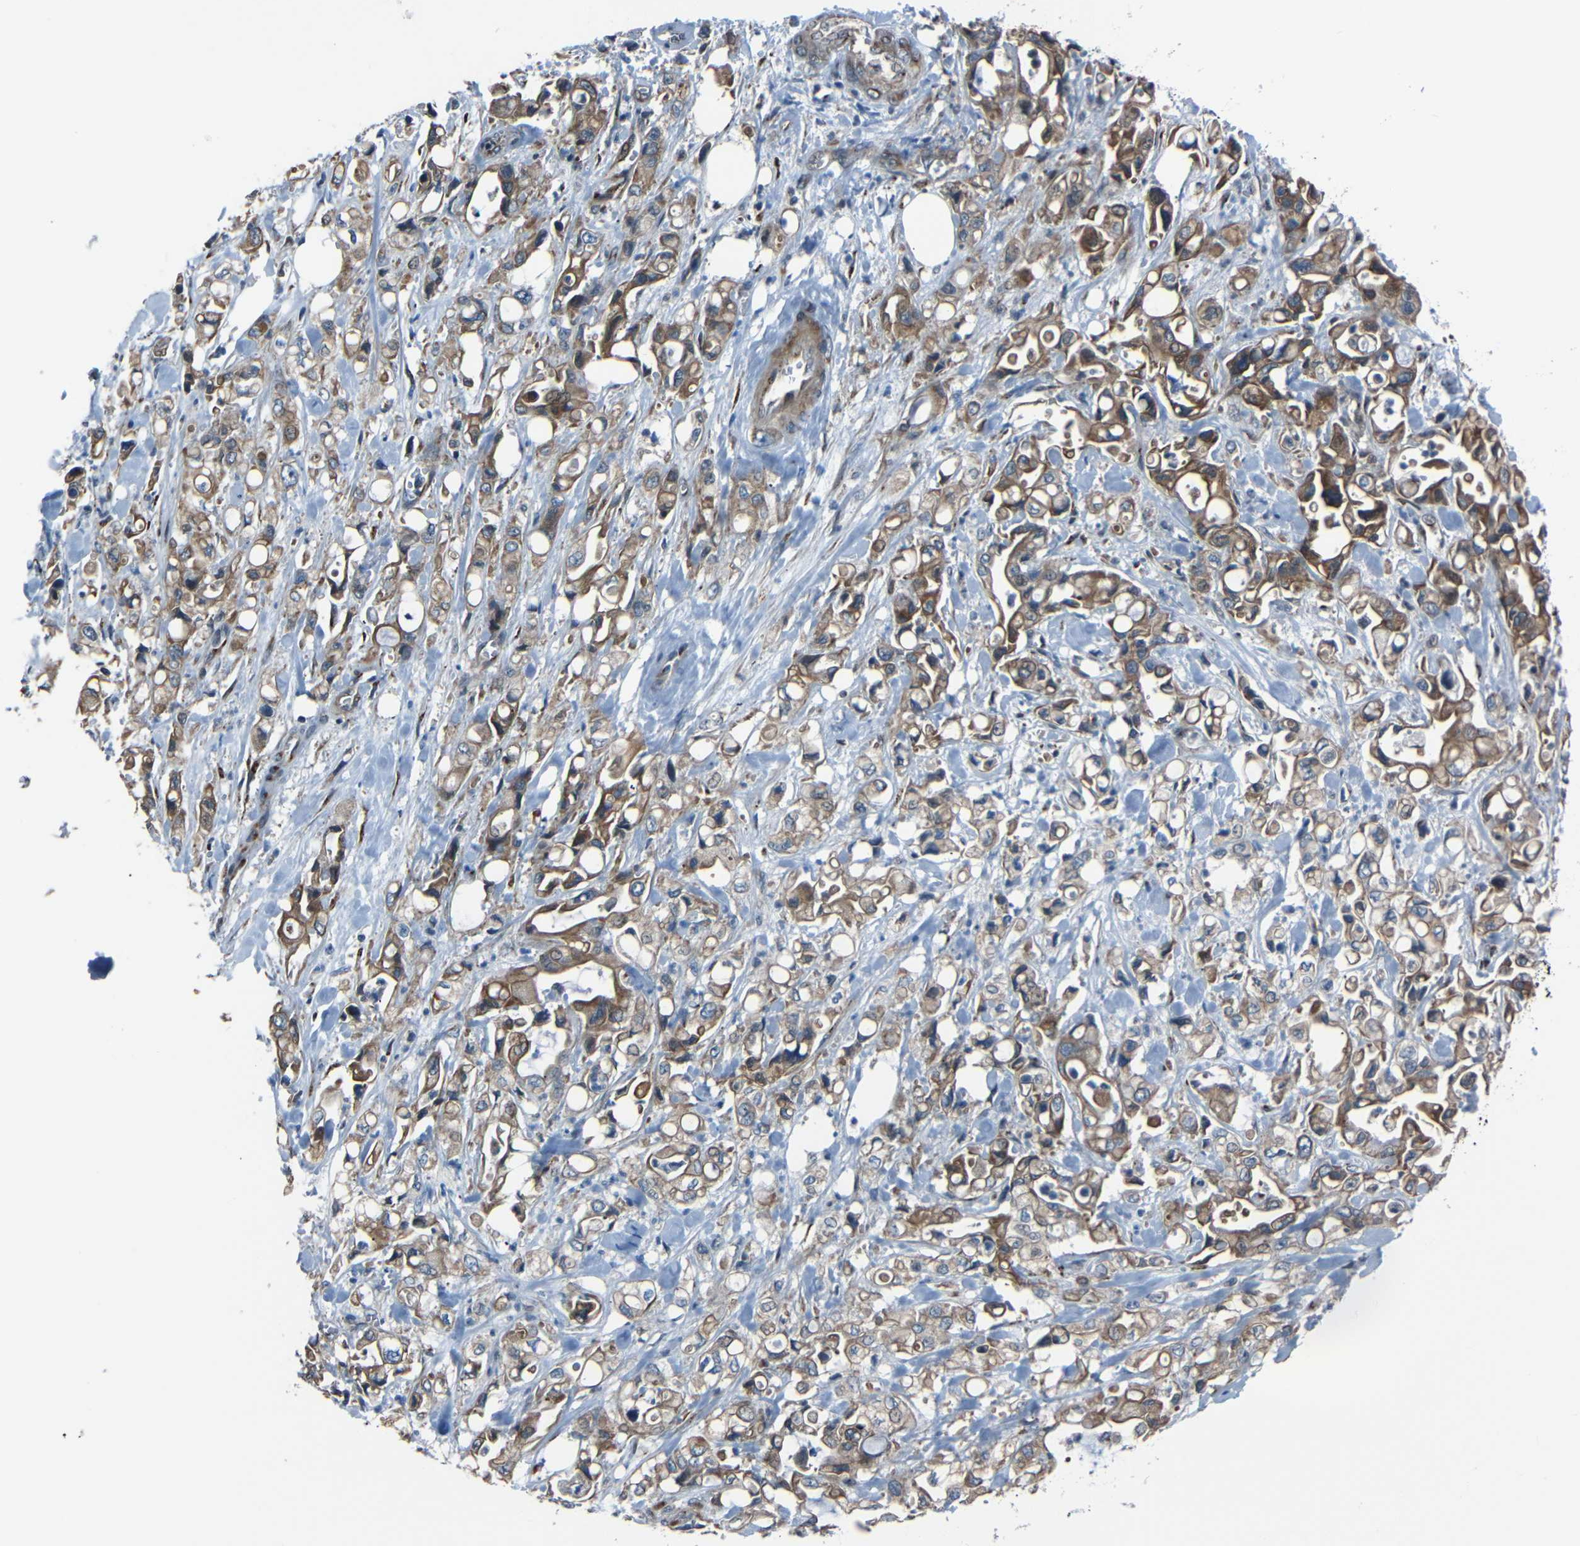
{"staining": {"intensity": "moderate", "quantity": ">75%", "location": "cytoplasmic/membranous"}, "tissue": "pancreatic cancer", "cell_type": "Tumor cells", "image_type": "cancer", "snomed": [{"axis": "morphology", "description": "Adenocarcinoma, NOS"}, {"axis": "topography", "description": "Pancreas"}], "caption": "A micrograph of human pancreatic adenocarcinoma stained for a protein exhibits moderate cytoplasmic/membranous brown staining in tumor cells.", "gene": "AKAP9", "patient": {"sex": "male", "age": 70}}